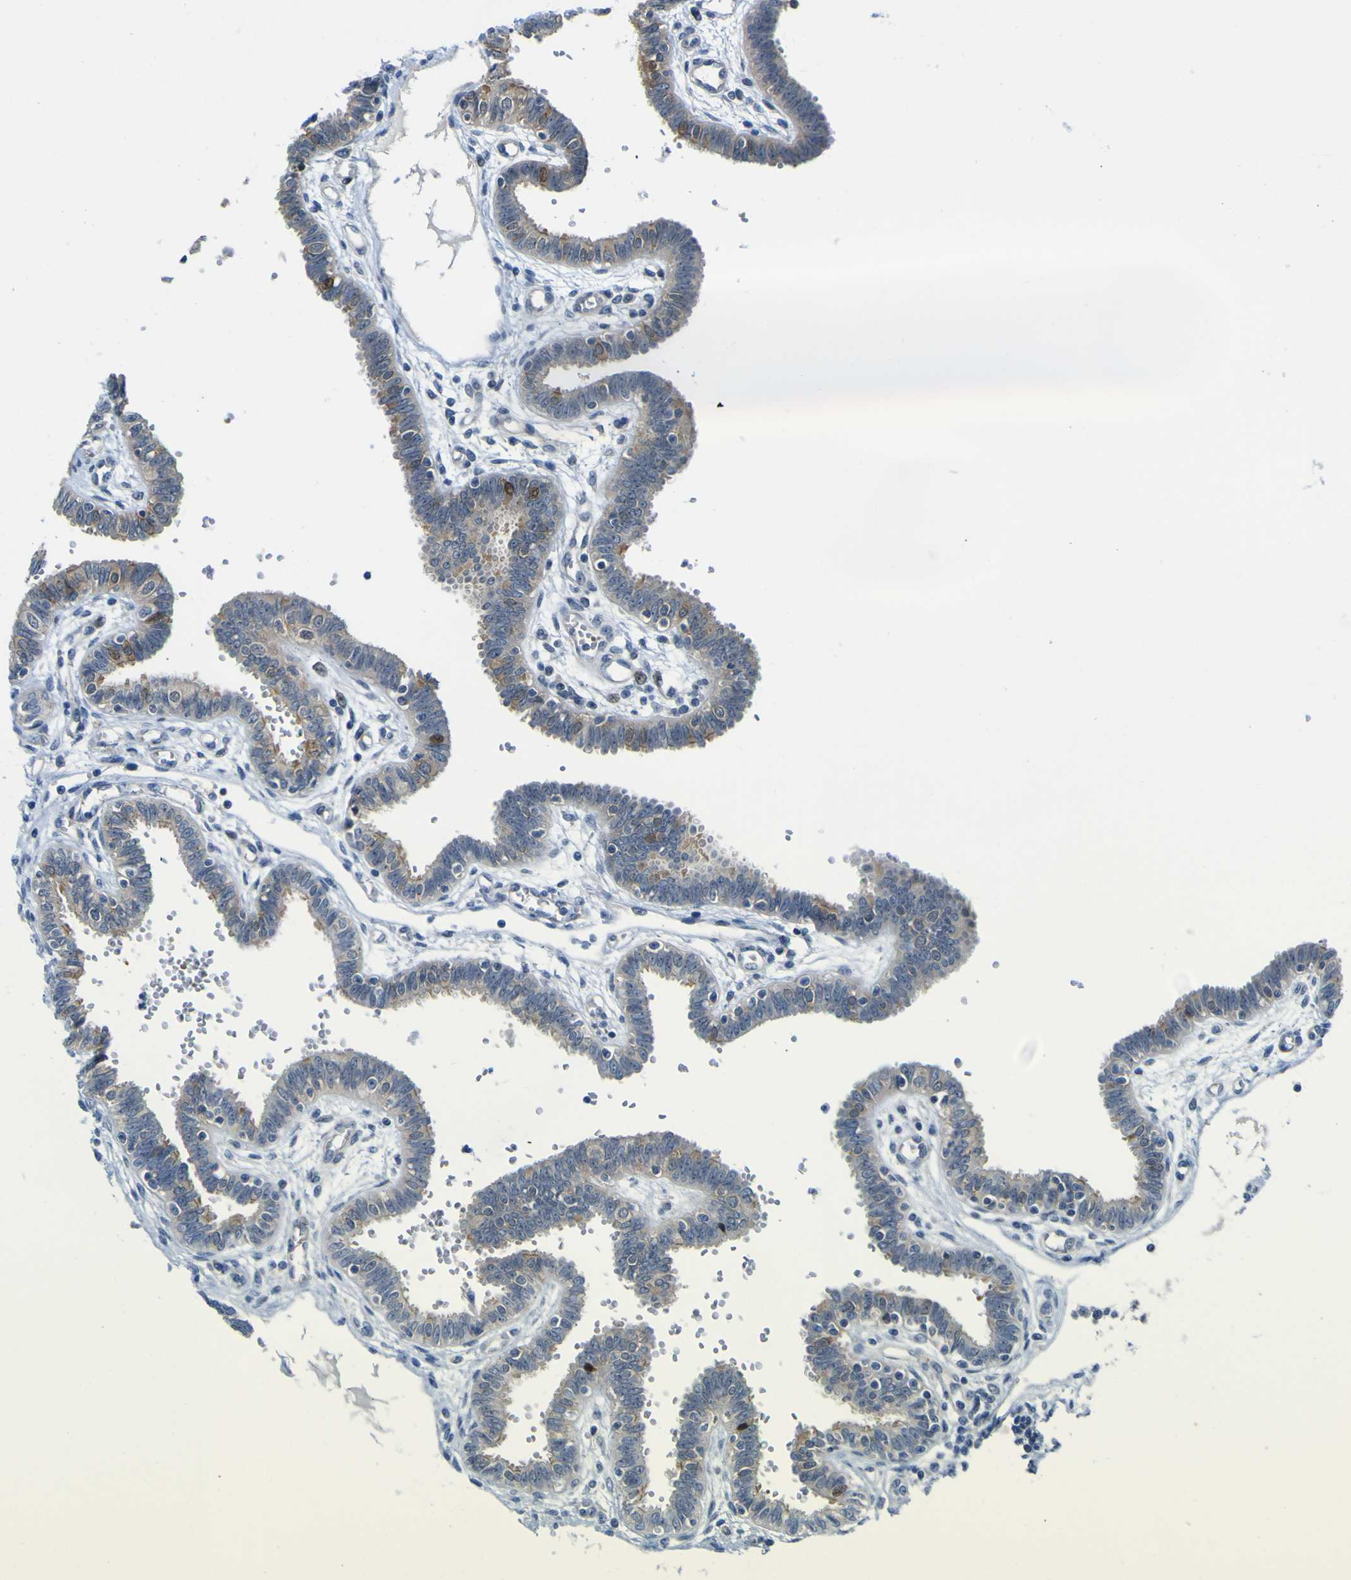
{"staining": {"intensity": "strong", "quantity": "25%-75%", "location": "cytoplasmic/membranous,nuclear"}, "tissue": "fallopian tube", "cell_type": "Glandular cells", "image_type": "normal", "snomed": [{"axis": "morphology", "description": "Normal tissue, NOS"}, {"axis": "topography", "description": "Fallopian tube"}], "caption": "An immunohistochemistry histopathology image of unremarkable tissue is shown. Protein staining in brown shows strong cytoplasmic/membranous,nuclear positivity in fallopian tube within glandular cells.", "gene": "KDM7A", "patient": {"sex": "female", "age": 32}}